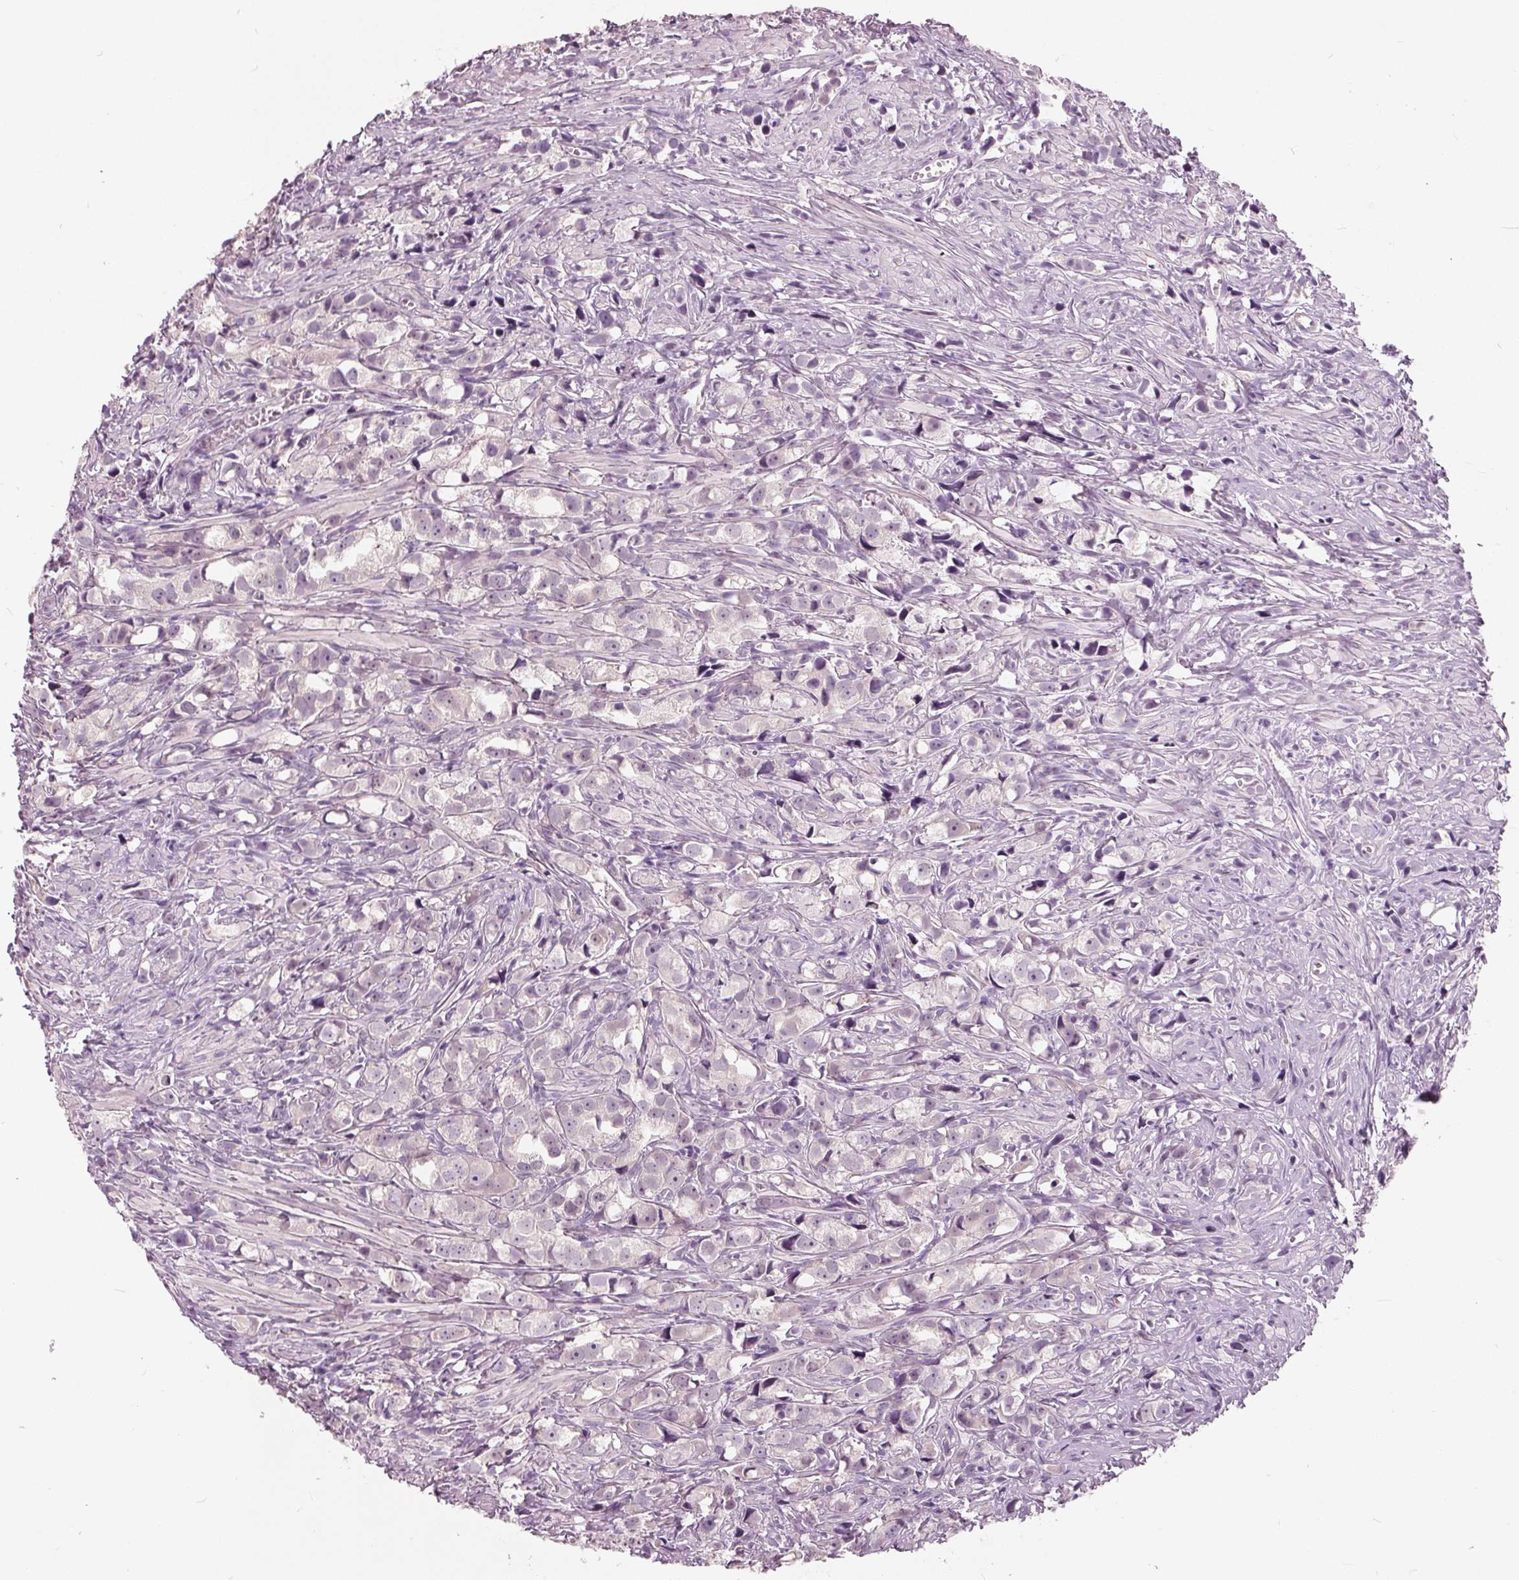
{"staining": {"intensity": "negative", "quantity": "none", "location": "none"}, "tissue": "prostate cancer", "cell_type": "Tumor cells", "image_type": "cancer", "snomed": [{"axis": "morphology", "description": "Adenocarcinoma, High grade"}, {"axis": "topography", "description": "Prostate"}], "caption": "High magnification brightfield microscopy of prostate cancer (high-grade adenocarcinoma) stained with DAB (brown) and counterstained with hematoxylin (blue): tumor cells show no significant staining.", "gene": "TKFC", "patient": {"sex": "male", "age": 75}}